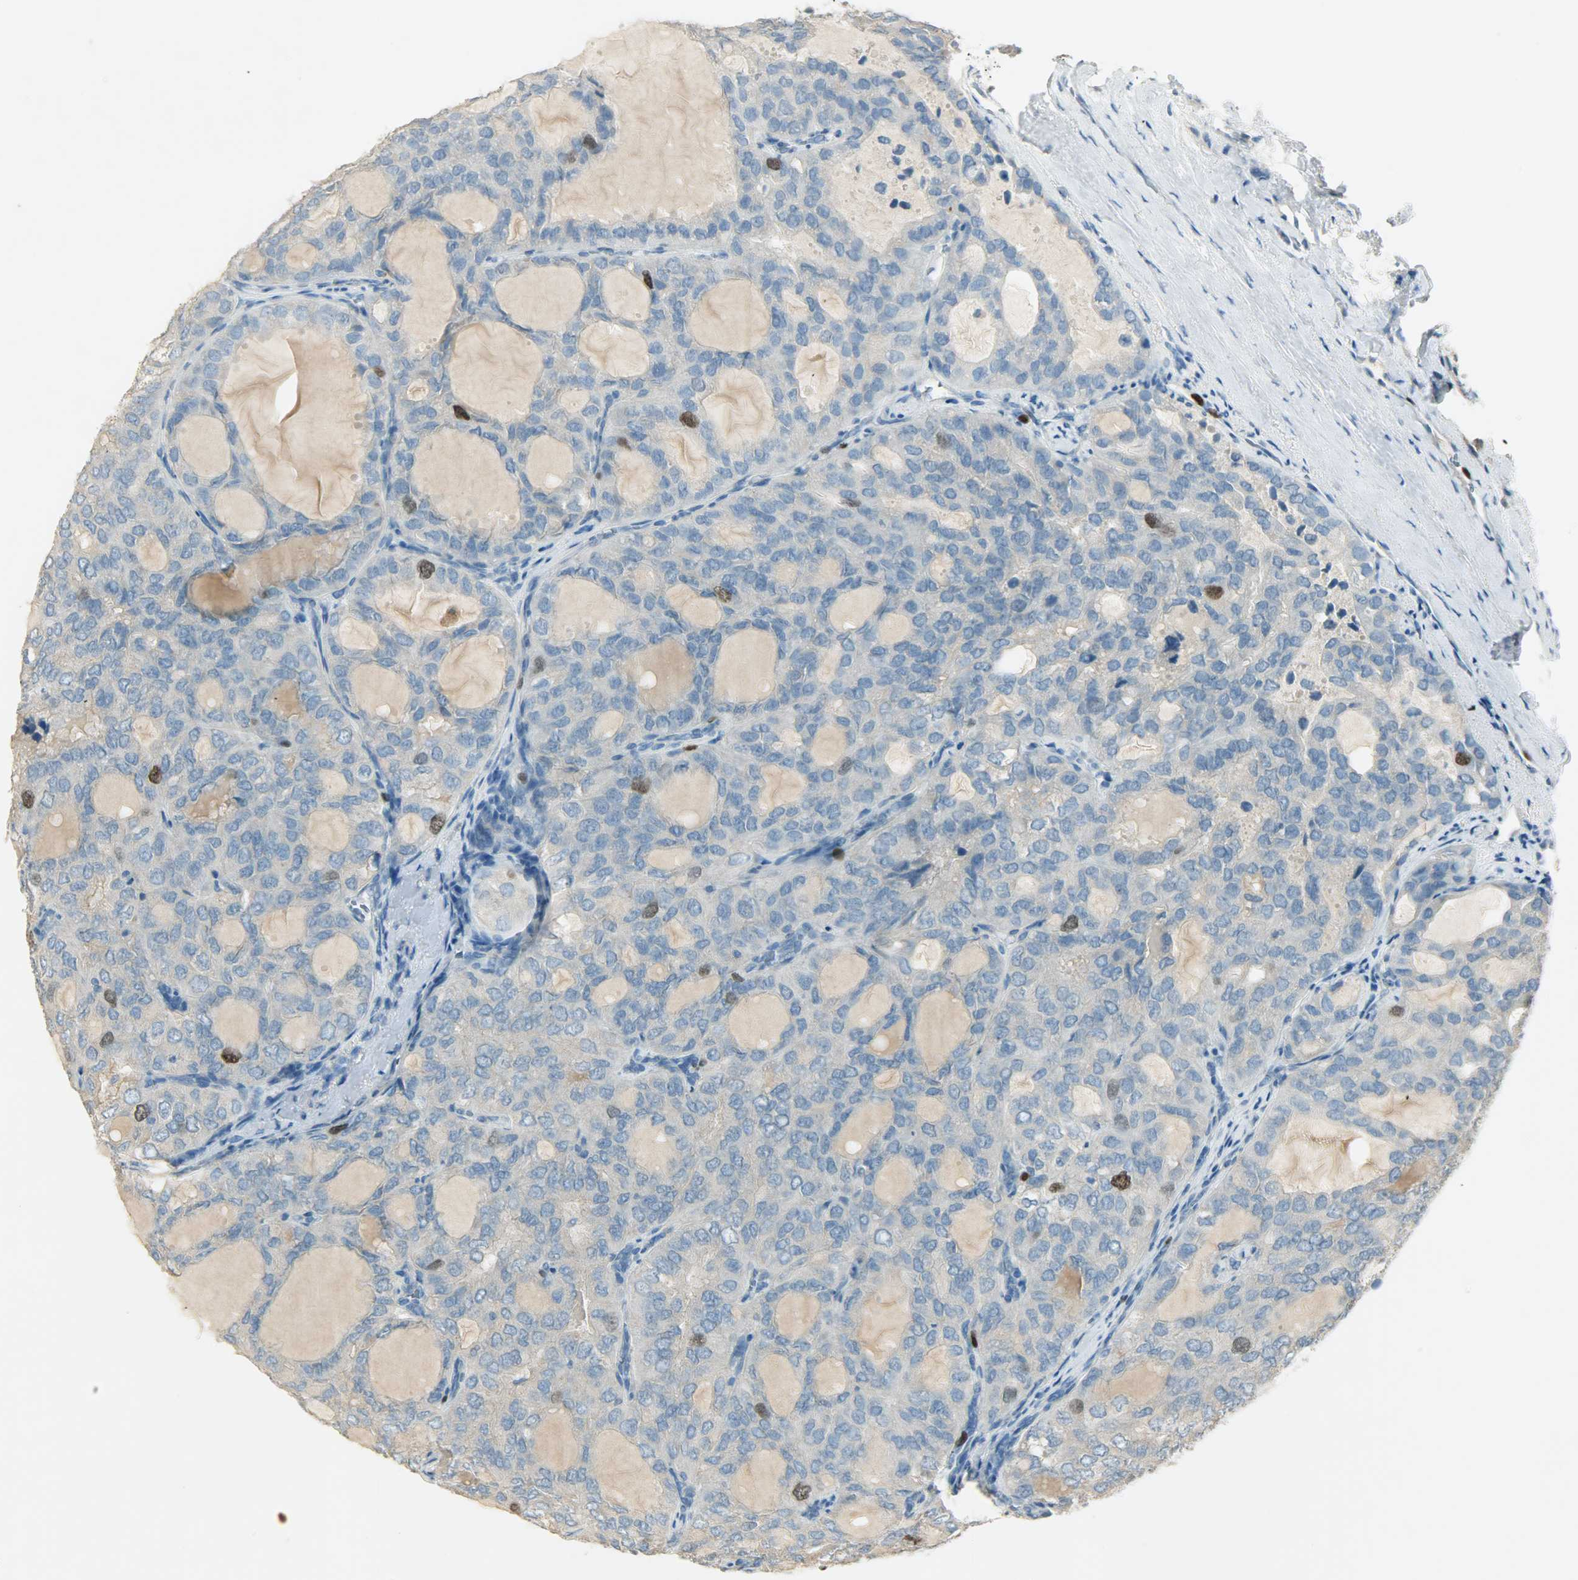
{"staining": {"intensity": "strong", "quantity": "<25%", "location": "cytoplasmic/membranous,nuclear"}, "tissue": "thyroid cancer", "cell_type": "Tumor cells", "image_type": "cancer", "snomed": [{"axis": "morphology", "description": "Follicular adenoma carcinoma, NOS"}, {"axis": "topography", "description": "Thyroid gland"}], "caption": "Immunohistochemistry histopathology image of thyroid cancer (follicular adenoma carcinoma) stained for a protein (brown), which demonstrates medium levels of strong cytoplasmic/membranous and nuclear positivity in about <25% of tumor cells.", "gene": "TPX2", "patient": {"sex": "male", "age": 75}}